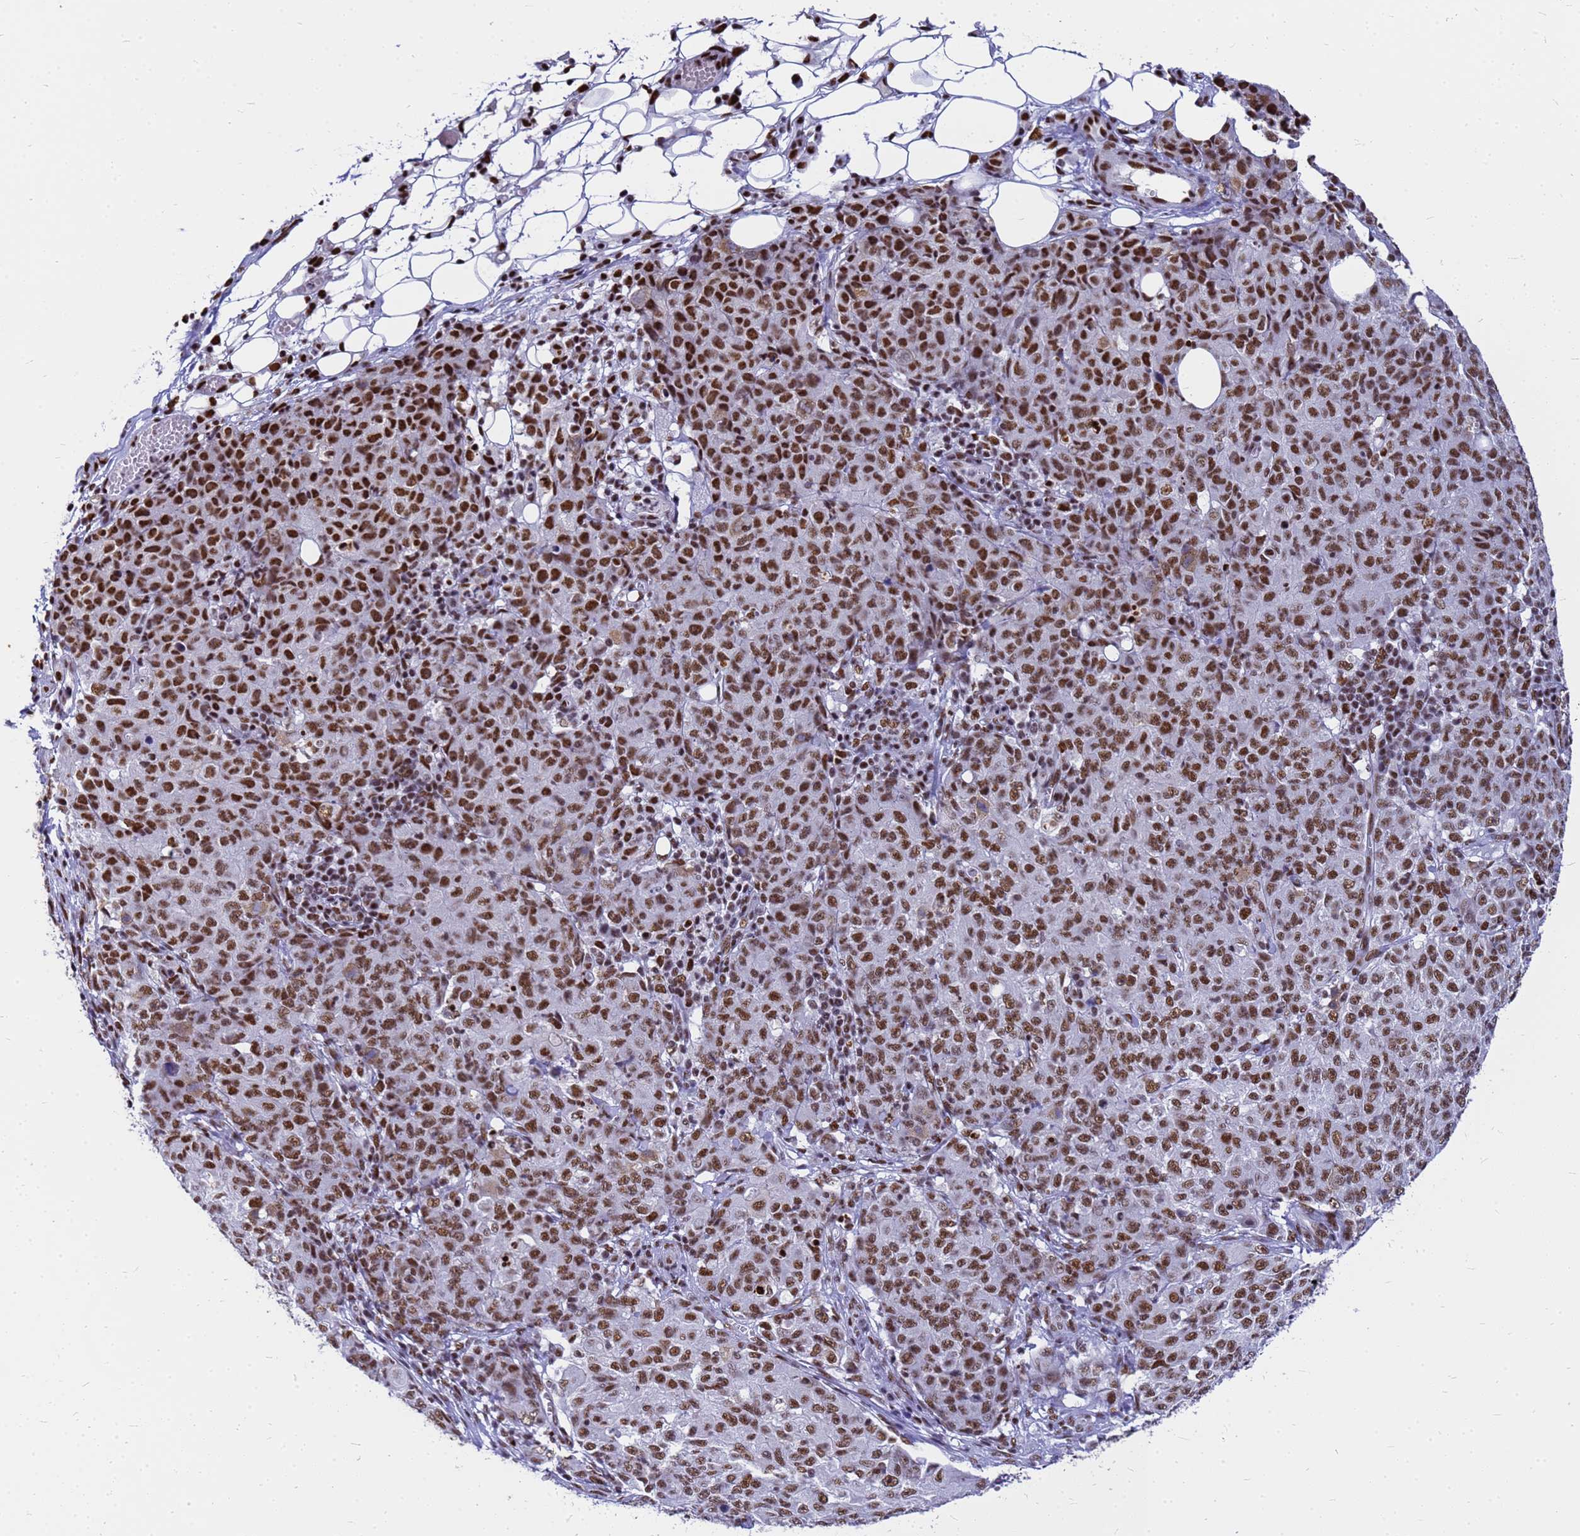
{"staining": {"intensity": "strong", "quantity": ">75%", "location": "nuclear"}, "tissue": "ovarian cancer", "cell_type": "Tumor cells", "image_type": "cancer", "snomed": [{"axis": "morphology", "description": "Carcinoma, endometroid"}, {"axis": "topography", "description": "Ovary"}], "caption": "This is an image of IHC staining of endometroid carcinoma (ovarian), which shows strong positivity in the nuclear of tumor cells.", "gene": "SART3", "patient": {"sex": "female", "age": 42}}